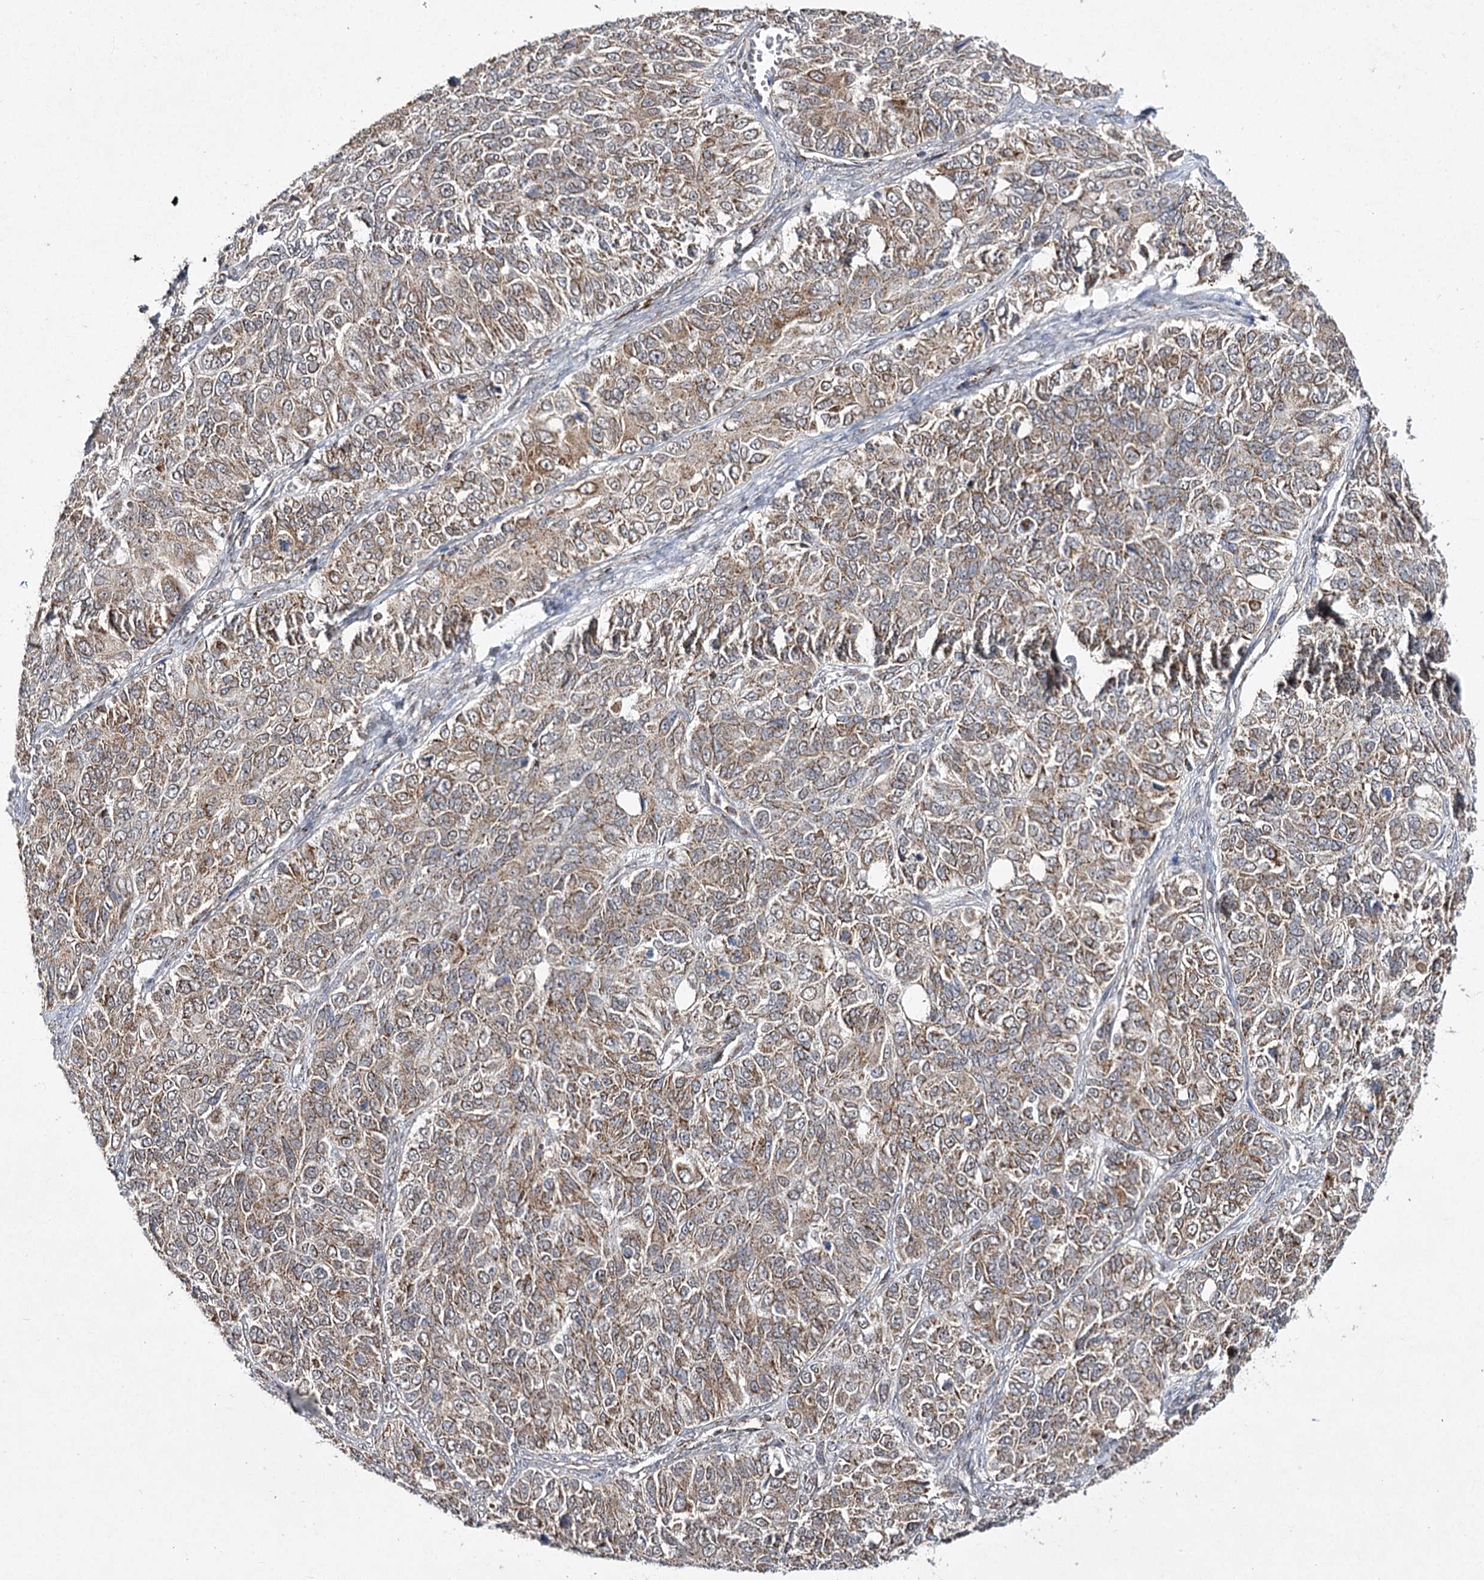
{"staining": {"intensity": "moderate", "quantity": ">75%", "location": "cytoplasmic/membranous"}, "tissue": "ovarian cancer", "cell_type": "Tumor cells", "image_type": "cancer", "snomed": [{"axis": "morphology", "description": "Carcinoma, endometroid"}, {"axis": "topography", "description": "Ovary"}], "caption": "IHC of ovarian endometroid carcinoma reveals medium levels of moderate cytoplasmic/membranous positivity in about >75% of tumor cells.", "gene": "SLC4A1AP", "patient": {"sex": "female", "age": 51}}